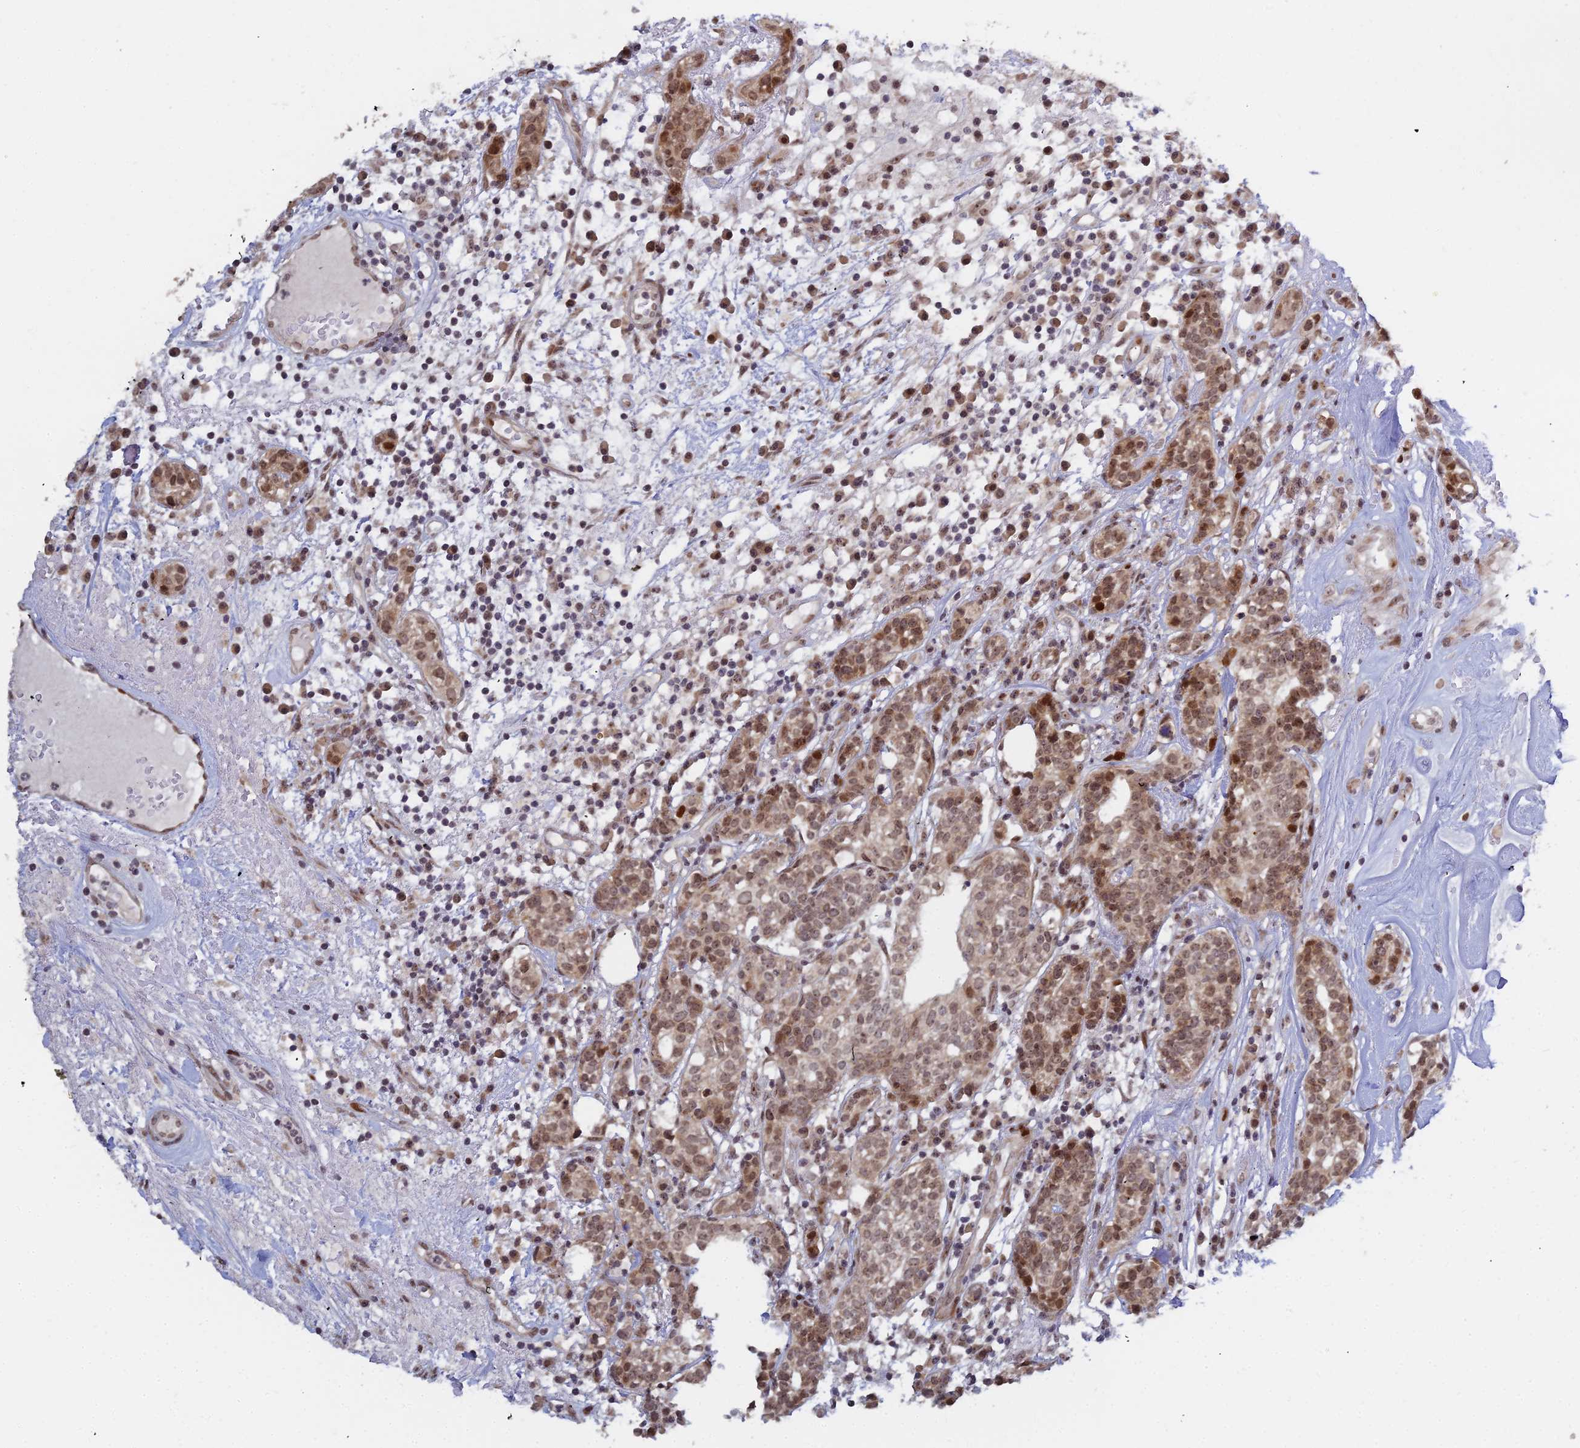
{"staining": {"intensity": "moderate", "quantity": ">75%", "location": "nuclear"}, "tissue": "head and neck cancer", "cell_type": "Tumor cells", "image_type": "cancer", "snomed": [{"axis": "morphology", "description": "Adenocarcinoma, NOS"}, {"axis": "topography", "description": "Salivary gland"}, {"axis": "topography", "description": "Head-Neck"}], "caption": "DAB immunohistochemical staining of human head and neck cancer demonstrates moderate nuclear protein positivity in approximately >75% of tumor cells.", "gene": "ABCA2", "patient": {"sex": "female", "age": 65}}